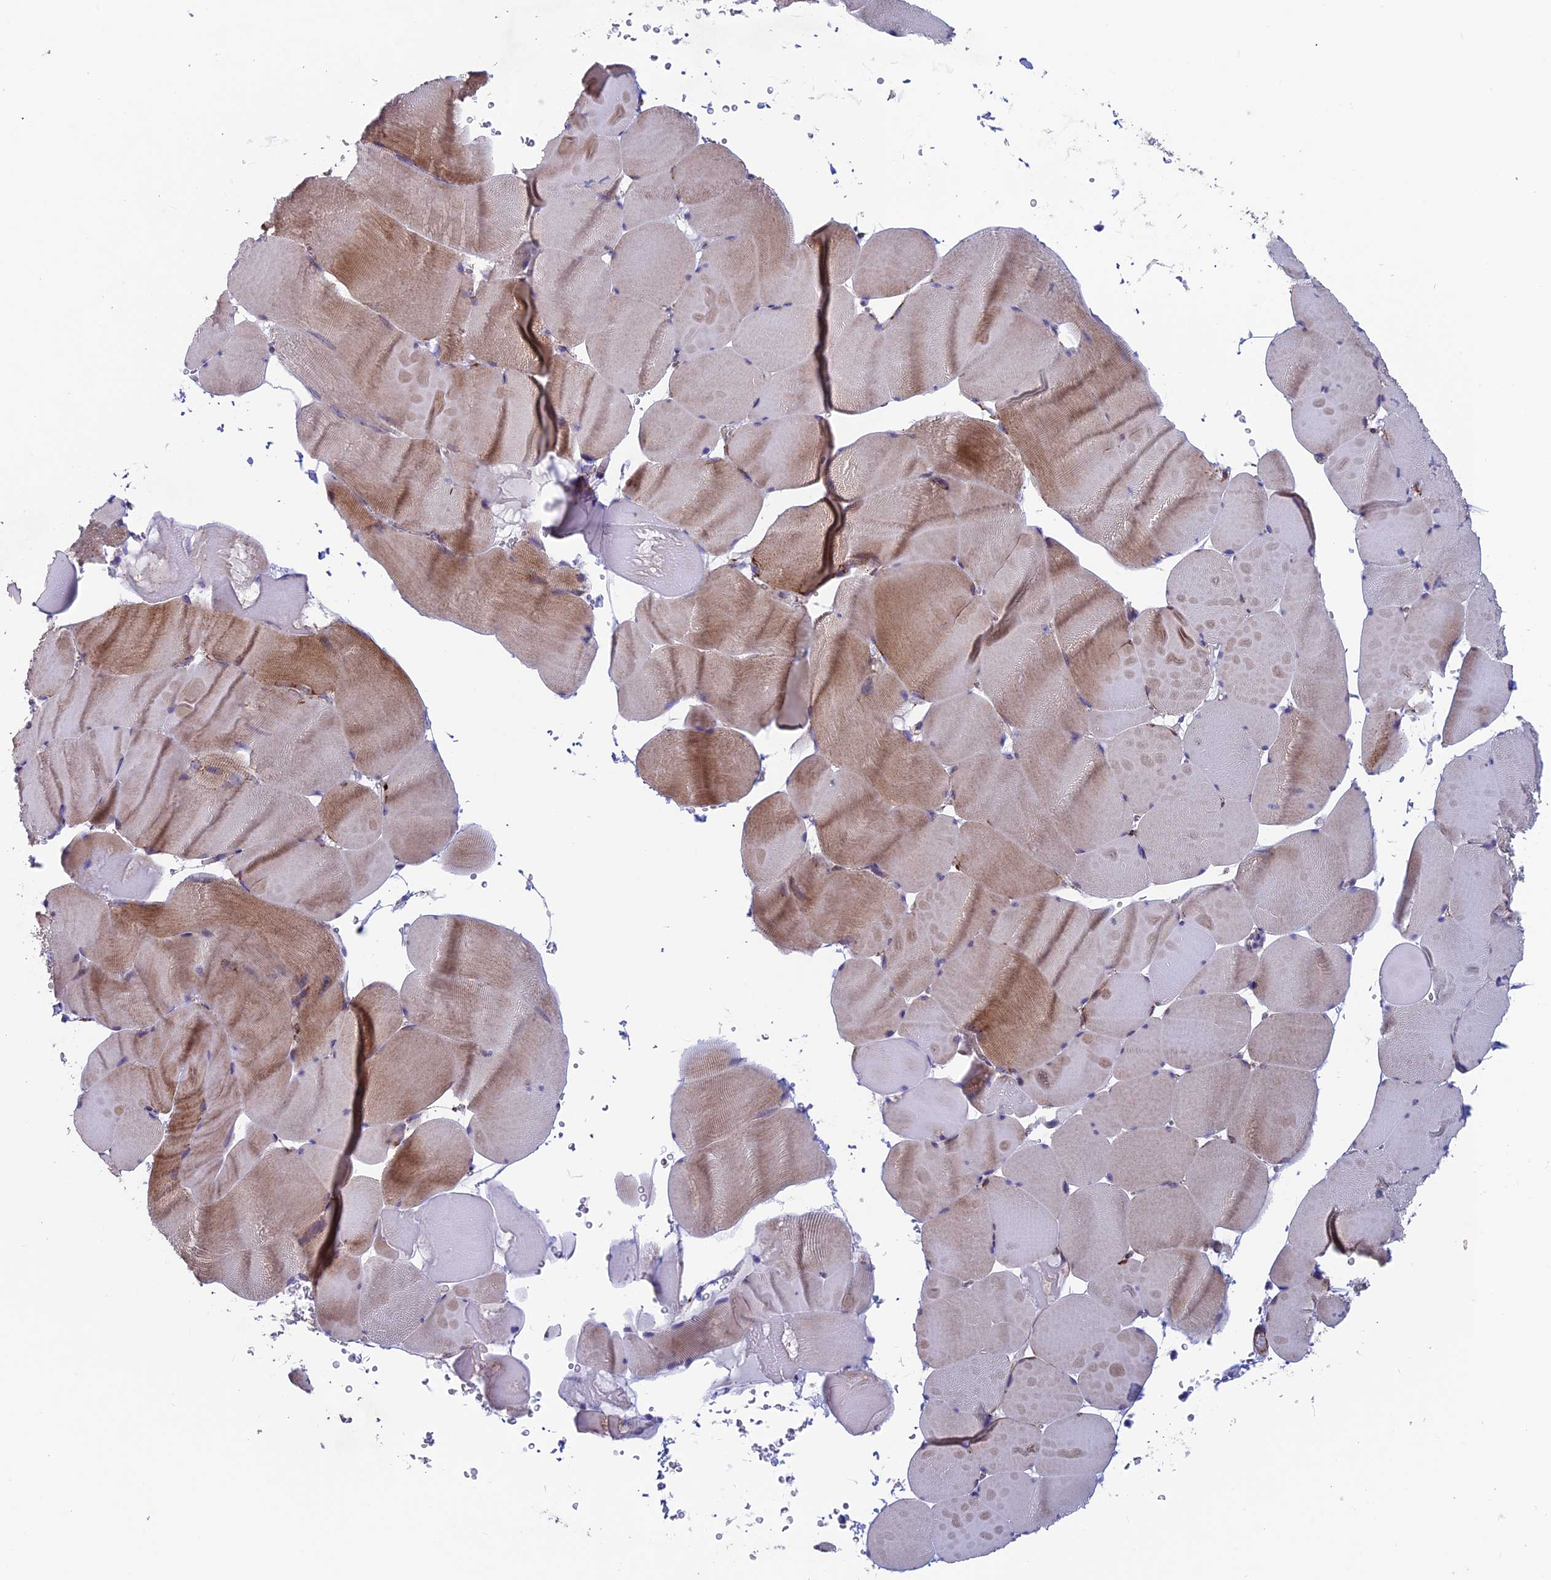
{"staining": {"intensity": "moderate", "quantity": "25%-75%", "location": "cytoplasmic/membranous"}, "tissue": "skeletal muscle", "cell_type": "Myocytes", "image_type": "normal", "snomed": [{"axis": "morphology", "description": "Normal tissue, NOS"}, {"axis": "topography", "description": "Skeletal muscle"}], "caption": "Skeletal muscle was stained to show a protein in brown. There is medium levels of moderate cytoplasmic/membranous staining in about 25%-75% of myocytes.", "gene": "MRPS18B", "patient": {"sex": "male", "age": 62}}